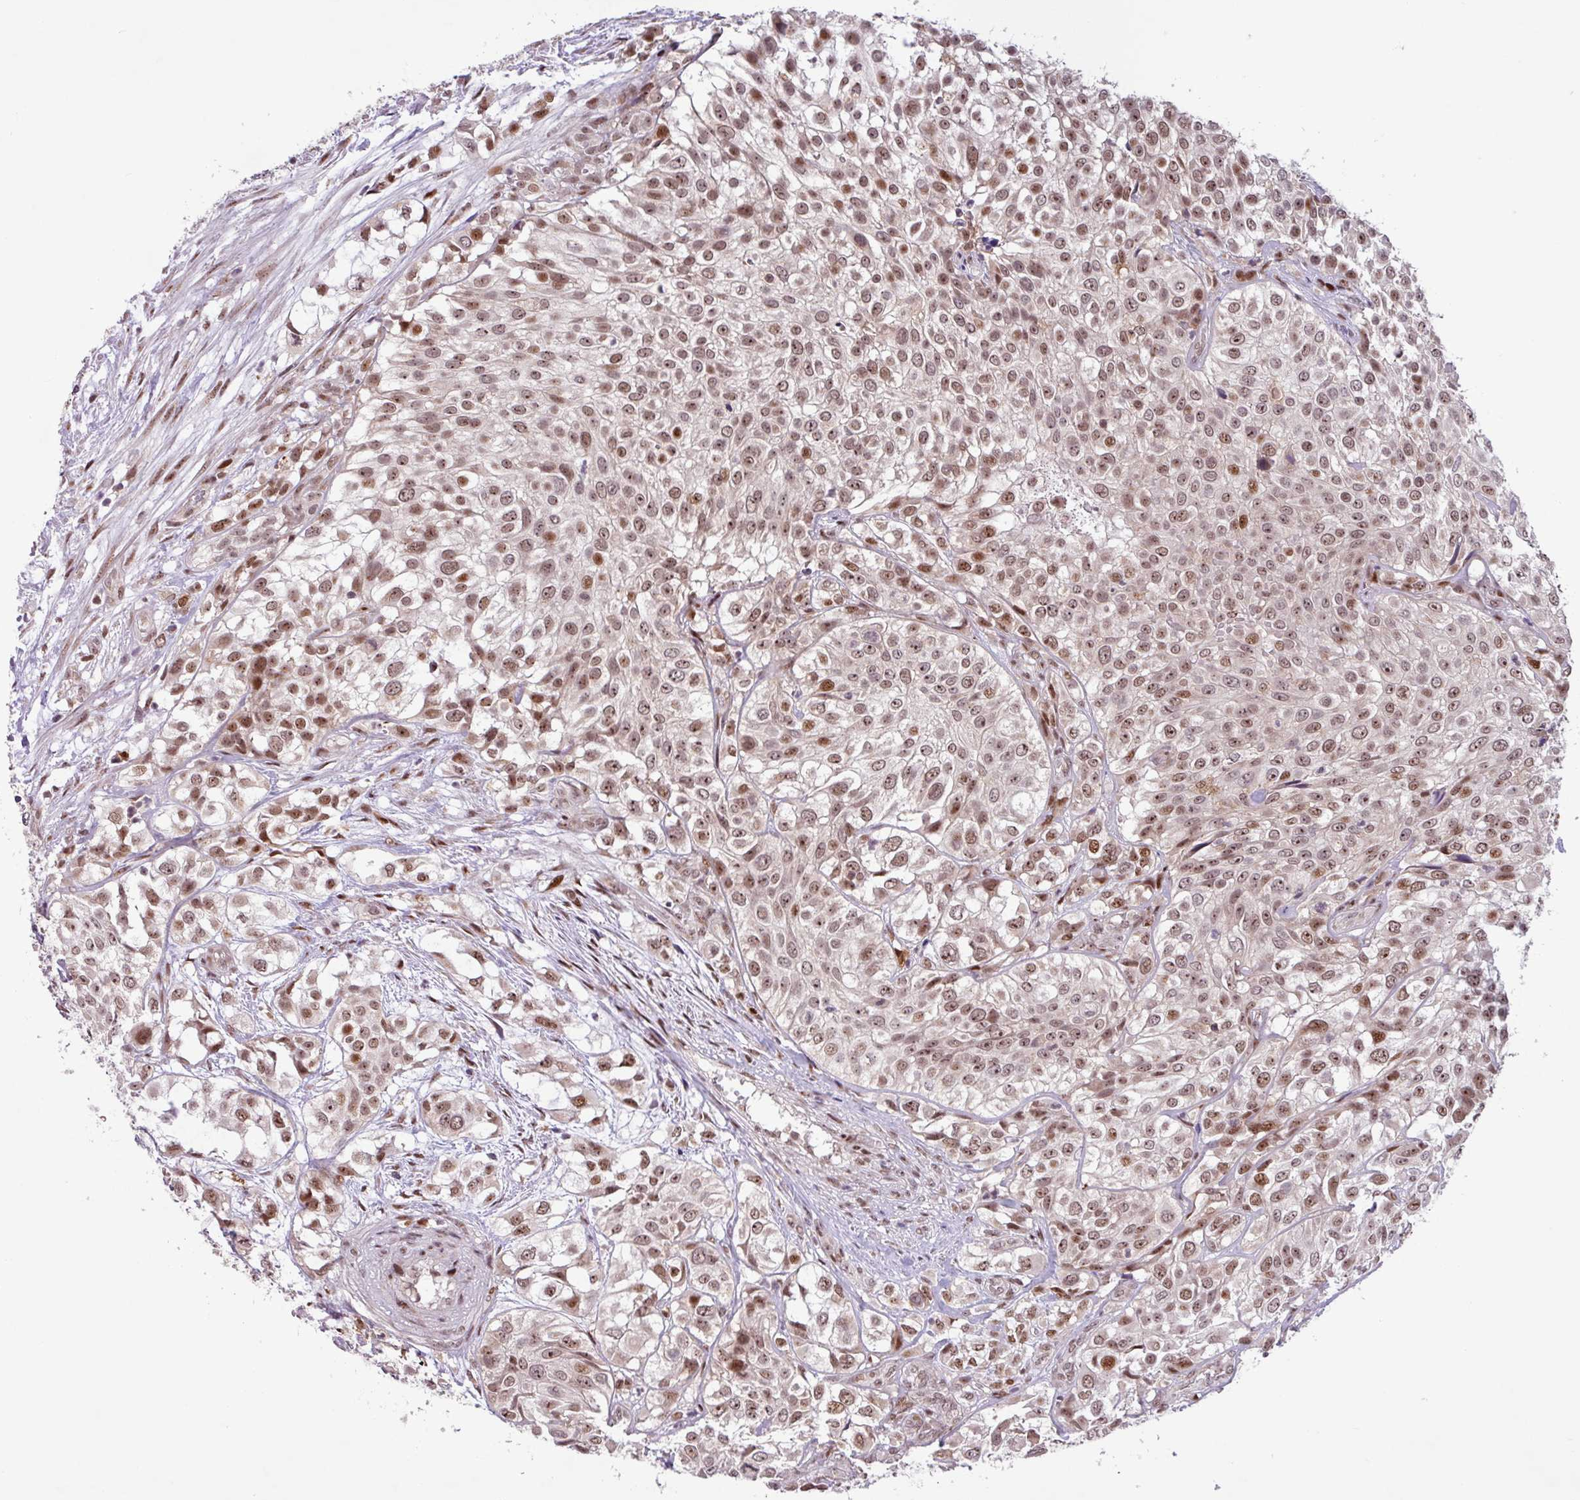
{"staining": {"intensity": "moderate", "quantity": ">75%", "location": "nuclear"}, "tissue": "urothelial cancer", "cell_type": "Tumor cells", "image_type": "cancer", "snomed": [{"axis": "morphology", "description": "Urothelial carcinoma, High grade"}, {"axis": "topography", "description": "Urinary bladder"}], "caption": "High-power microscopy captured an immunohistochemistry micrograph of urothelial carcinoma (high-grade), revealing moderate nuclear staining in approximately >75% of tumor cells.", "gene": "BRD3", "patient": {"sex": "male", "age": 56}}